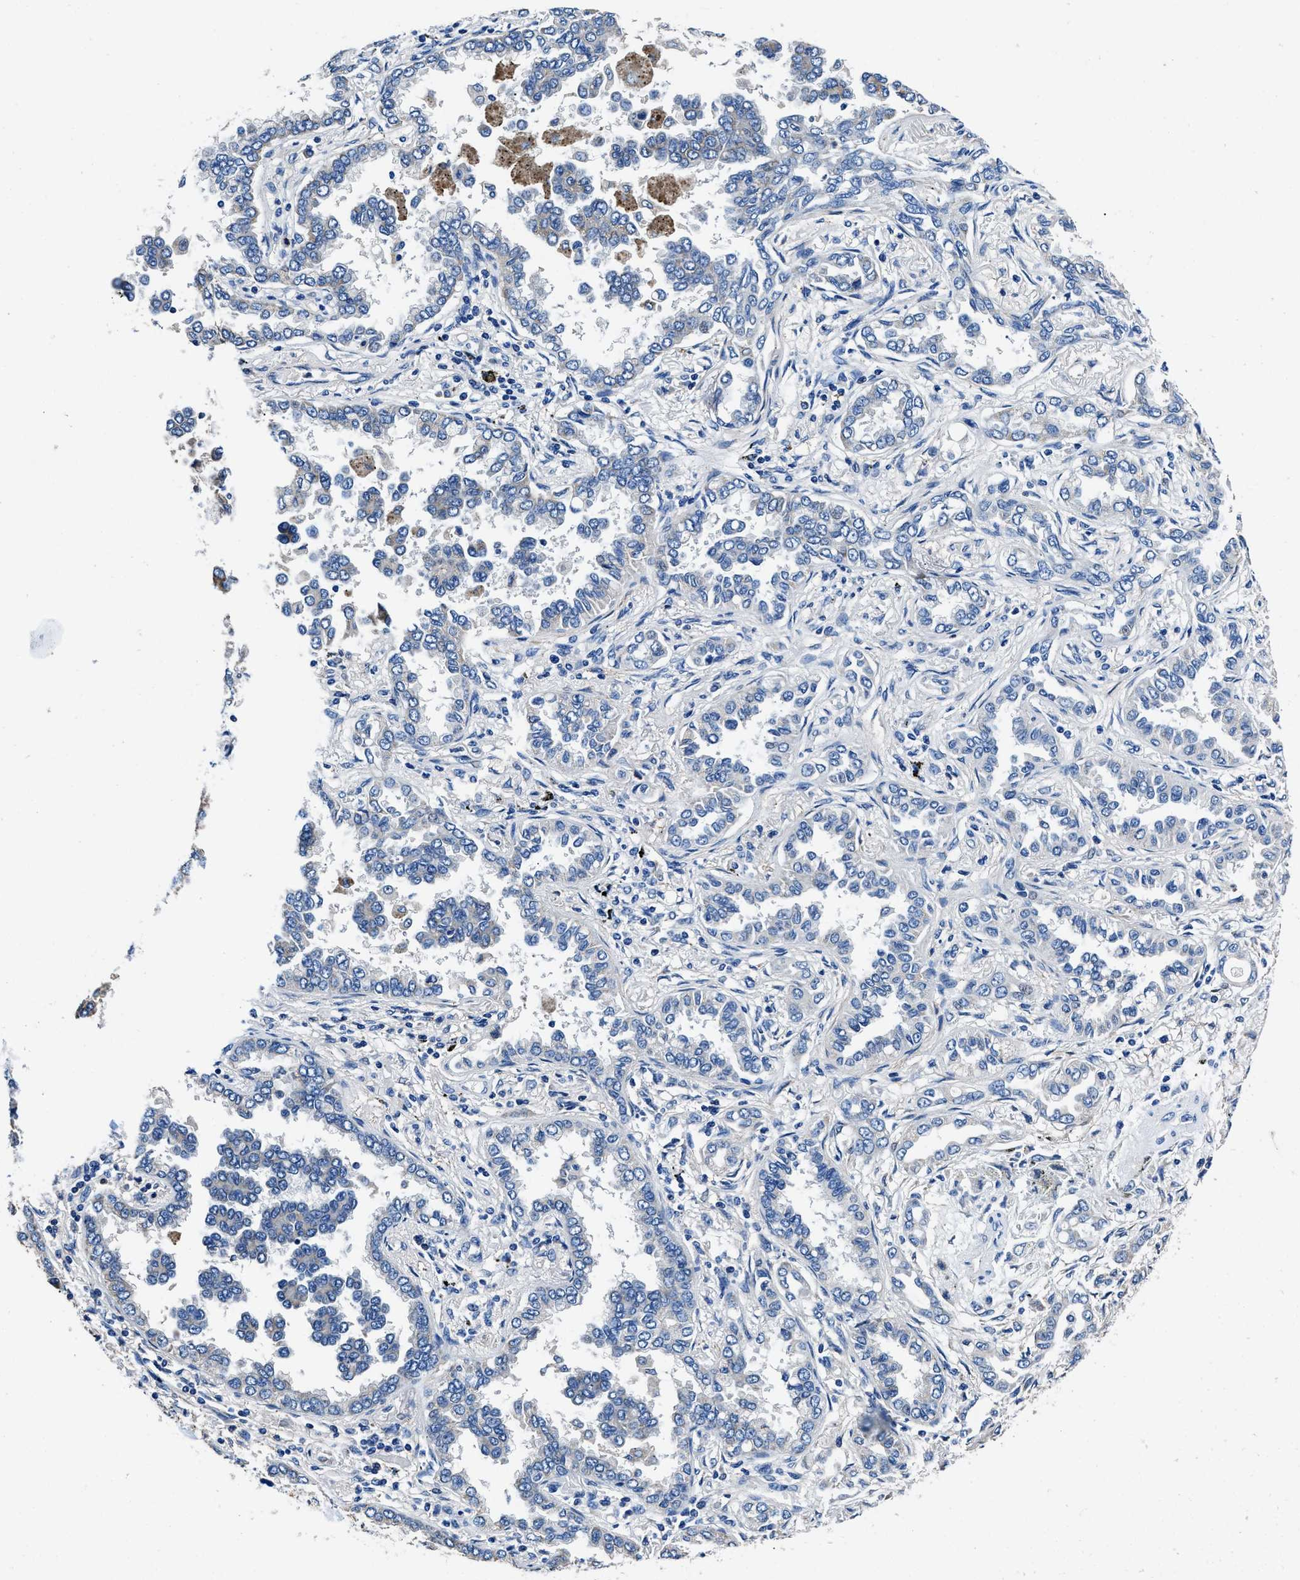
{"staining": {"intensity": "negative", "quantity": "none", "location": "none"}, "tissue": "lung cancer", "cell_type": "Tumor cells", "image_type": "cancer", "snomed": [{"axis": "morphology", "description": "Normal tissue, NOS"}, {"axis": "morphology", "description": "Adenocarcinoma, NOS"}, {"axis": "topography", "description": "Lung"}], "caption": "A high-resolution photomicrograph shows IHC staining of lung cancer (adenocarcinoma), which displays no significant expression in tumor cells.", "gene": "NEU1", "patient": {"sex": "male", "age": 59}}